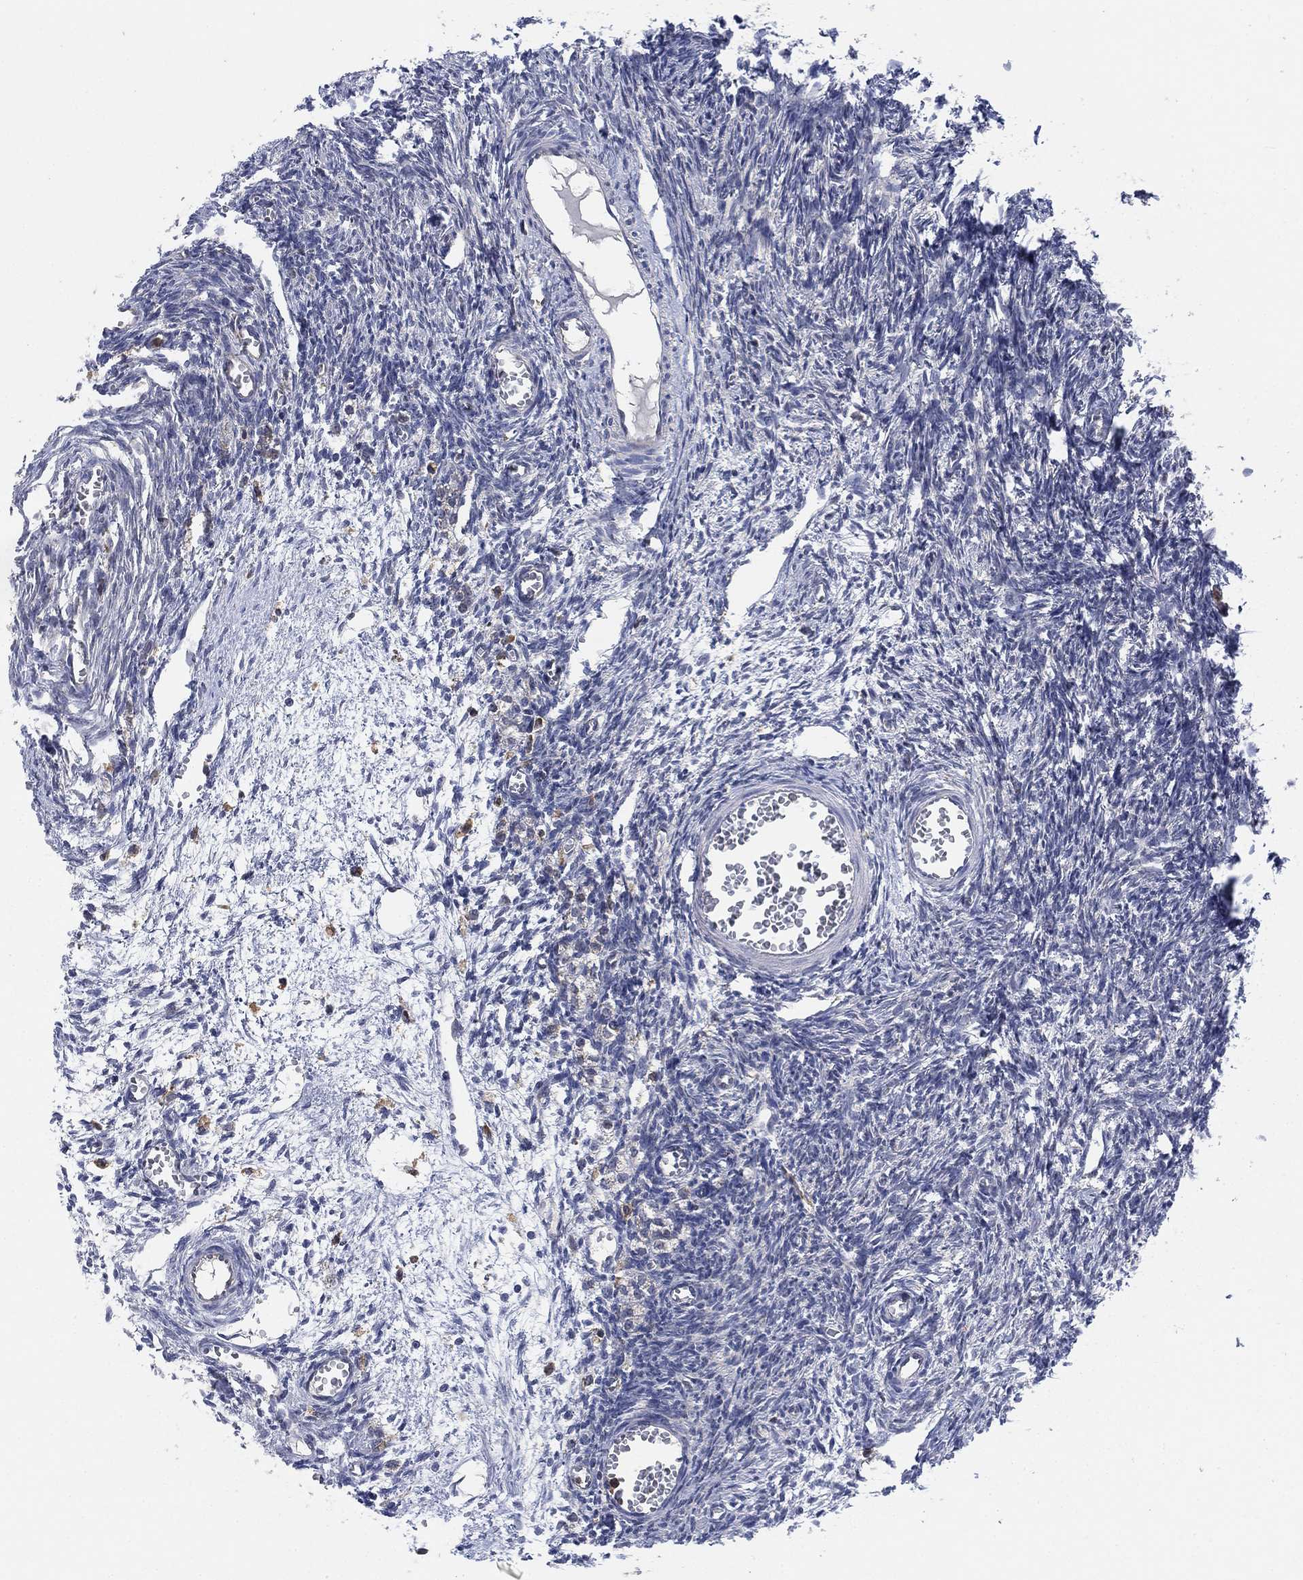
{"staining": {"intensity": "negative", "quantity": "none", "location": "none"}, "tissue": "ovary", "cell_type": "Ovarian stroma cells", "image_type": "normal", "snomed": [{"axis": "morphology", "description": "Normal tissue, NOS"}, {"axis": "topography", "description": "Ovary"}], "caption": "A high-resolution histopathology image shows IHC staining of normal ovary, which exhibits no significant positivity in ovarian stroma cells.", "gene": "FES", "patient": {"sex": "female", "age": 27}}